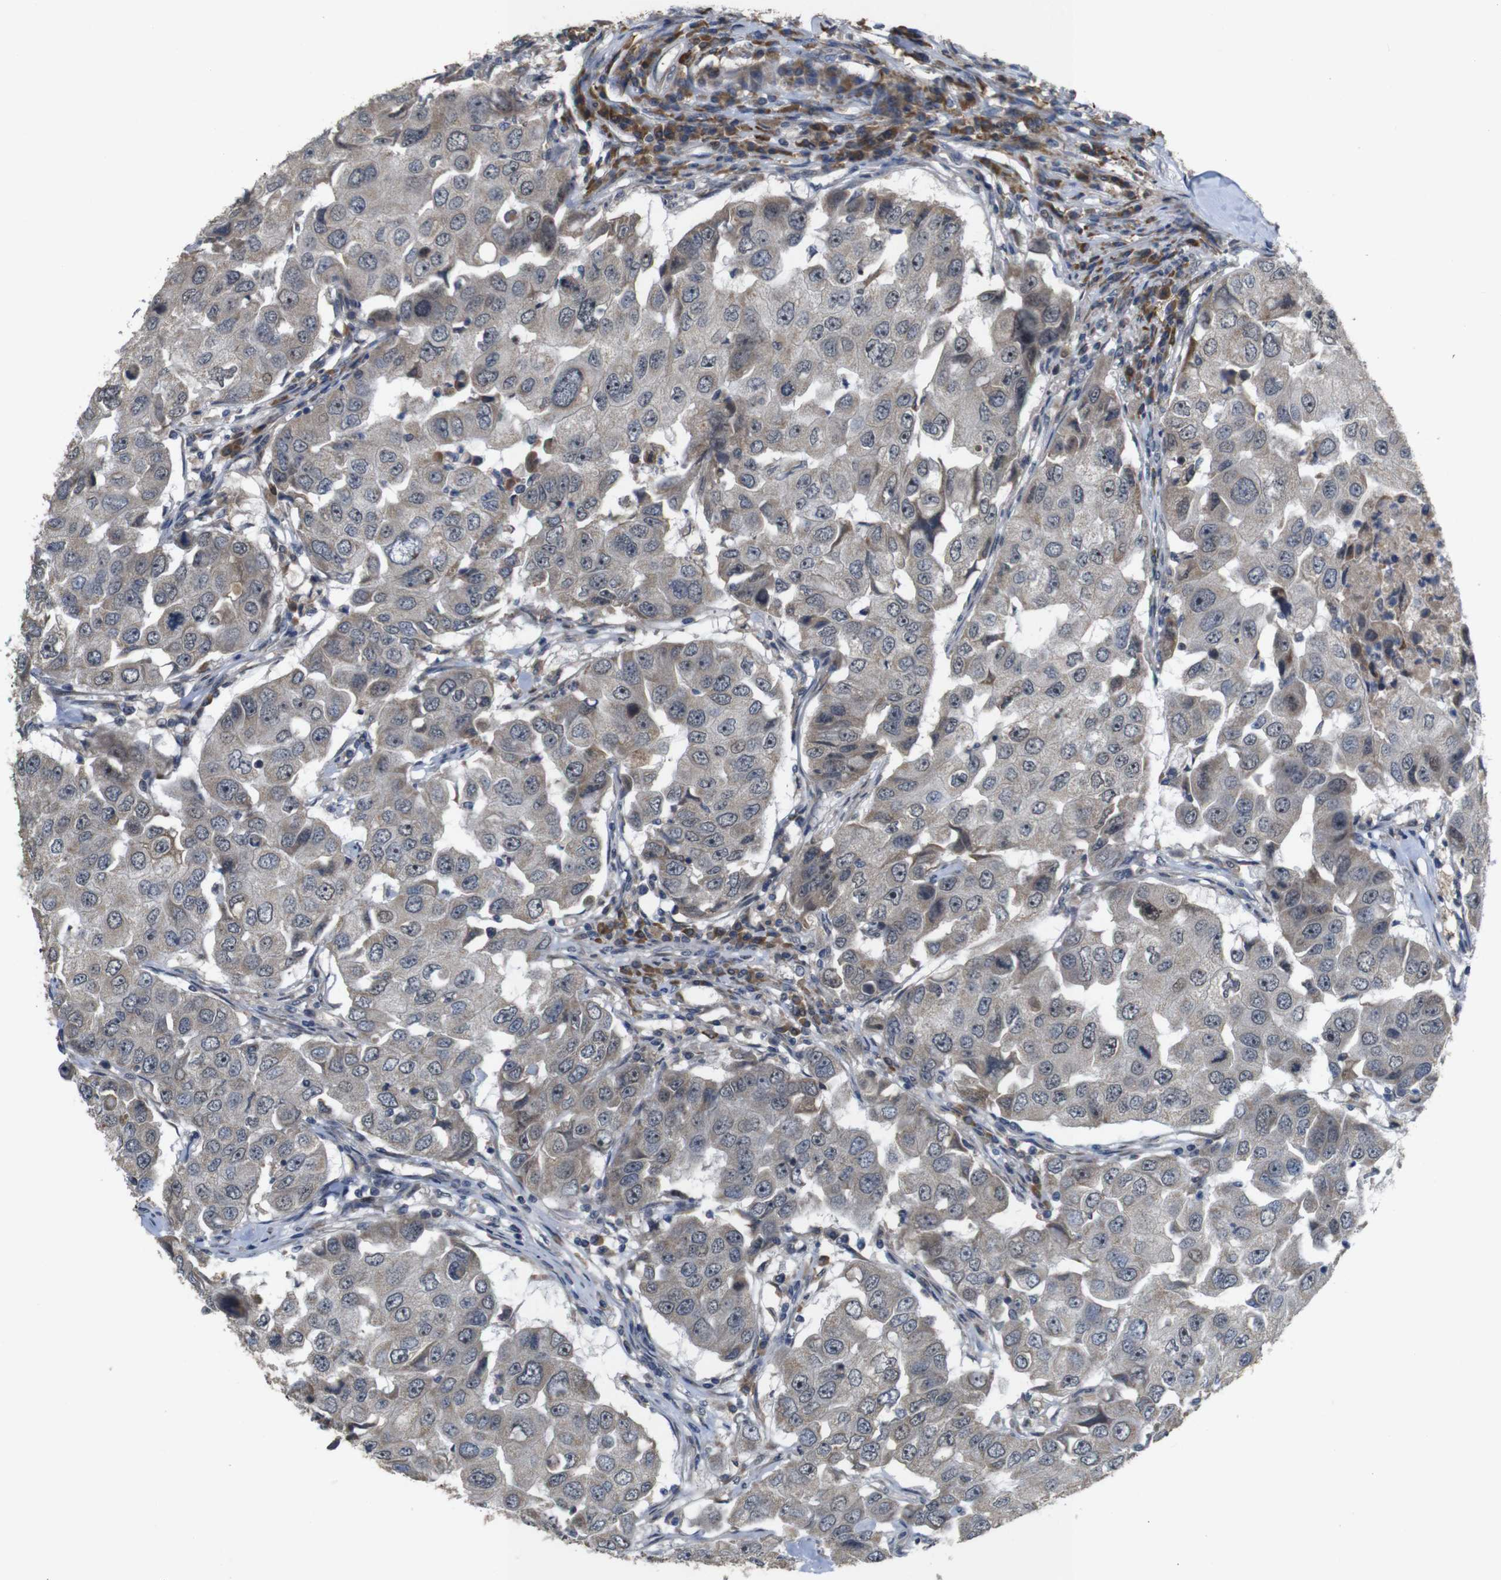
{"staining": {"intensity": "weak", "quantity": "<25%", "location": "cytoplasmic/membranous"}, "tissue": "breast cancer", "cell_type": "Tumor cells", "image_type": "cancer", "snomed": [{"axis": "morphology", "description": "Duct carcinoma"}, {"axis": "topography", "description": "Breast"}], "caption": "Immunohistochemical staining of human breast infiltrating ductal carcinoma displays no significant positivity in tumor cells.", "gene": "MAGI2", "patient": {"sex": "female", "age": 27}}